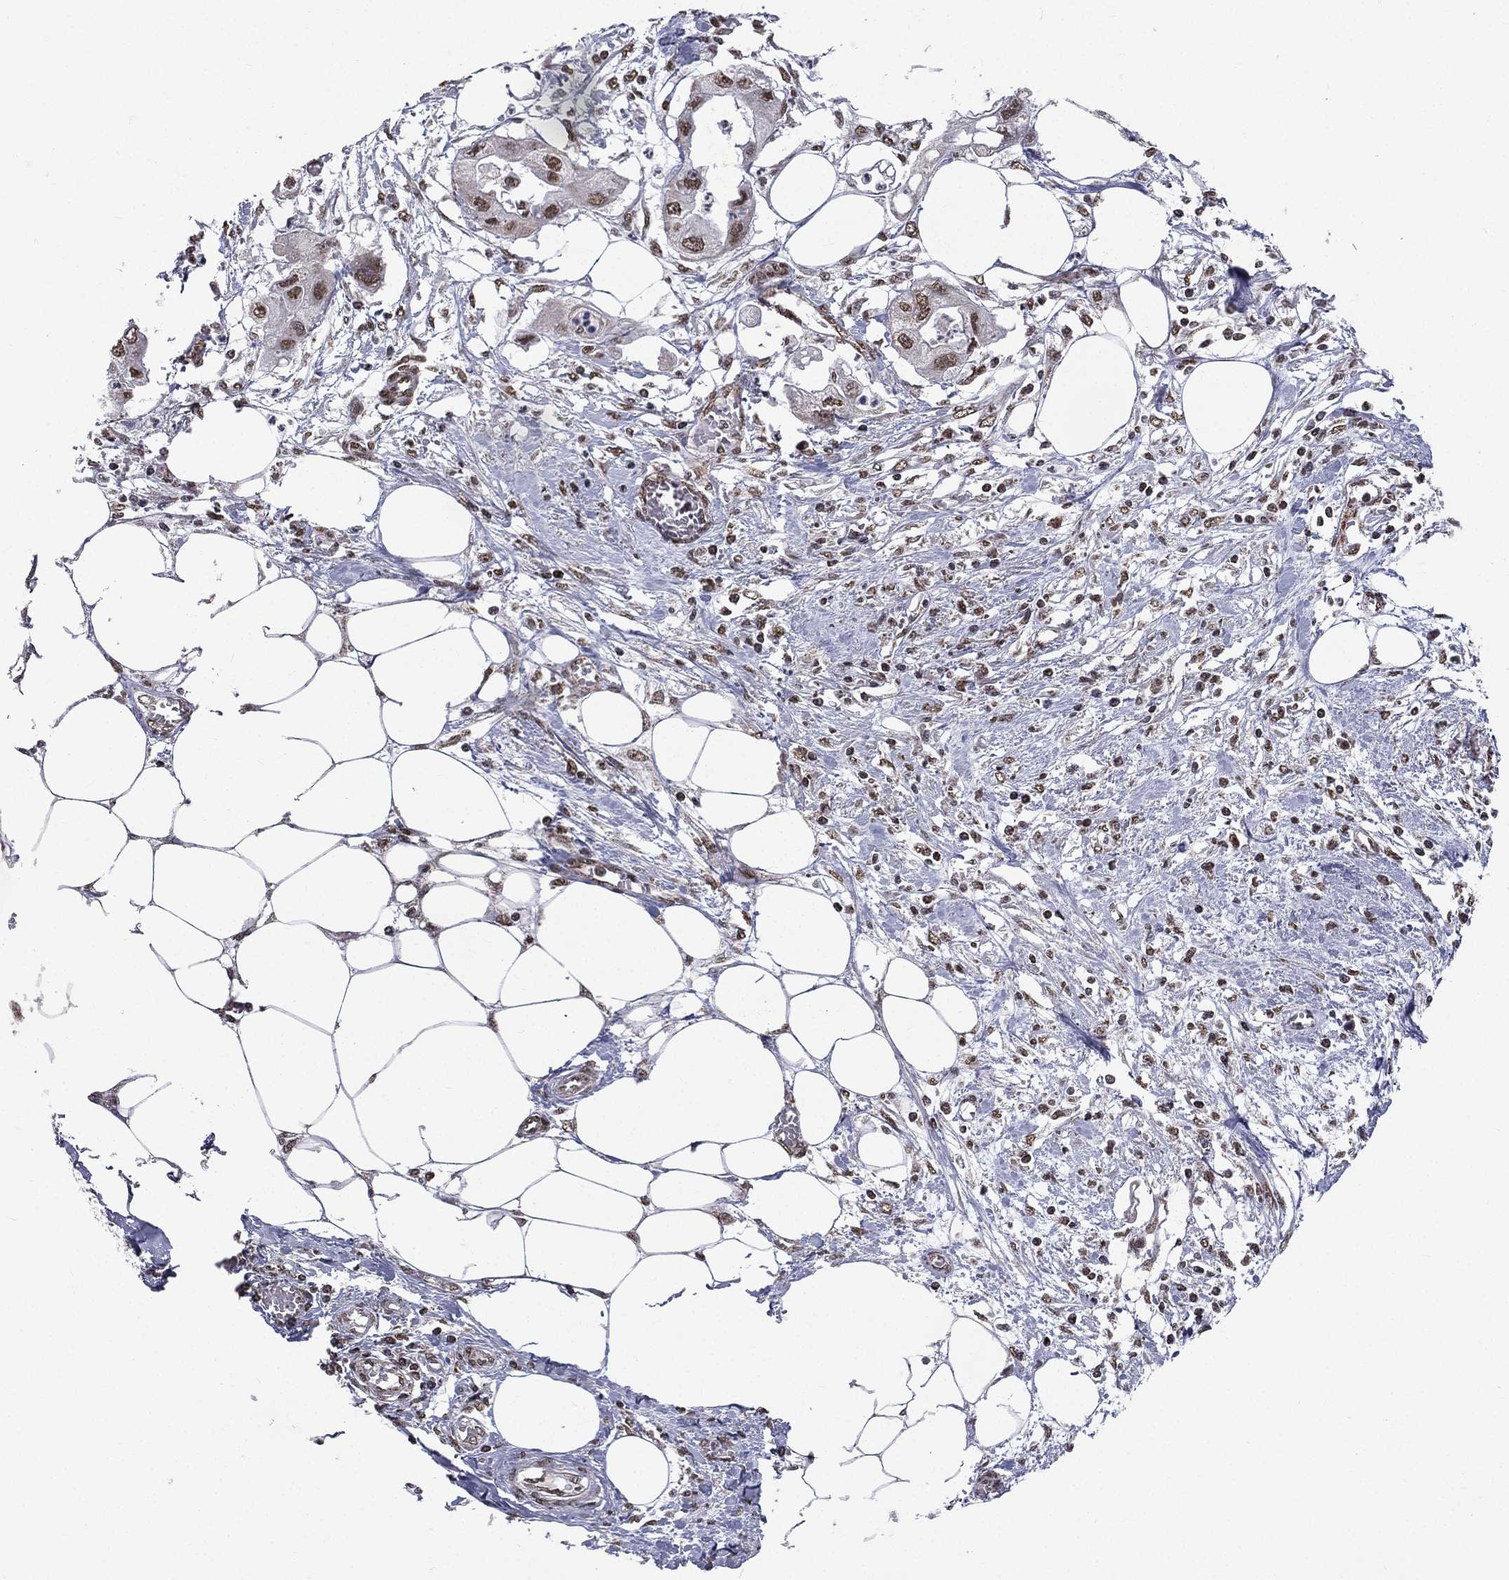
{"staining": {"intensity": "moderate", "quantity": "25%-75%", "location": "nuclear"}, "tissue": "endometrial cancer", "cell_type": "Tumor cells", "image_type": "cancer", "snomed": [{"axis": "morphology", "description": "Adenocarcinoma, NOS"}, {"axis": "morphology", "description": "Adenocarcinoma, metastatic, NOS"}, {"axis": "topography", "description": "Adipose tissue"}, {"axis": "topography", "description": "Endometrium"}], "caption": "Immunohistochemistry of human endometrial cancer shows medium levels of moderate nuclear positivity in about 25%-75% of tumor cells.", "gene": "C5orf24", "patient": {"sex": "female", "age": 67}}